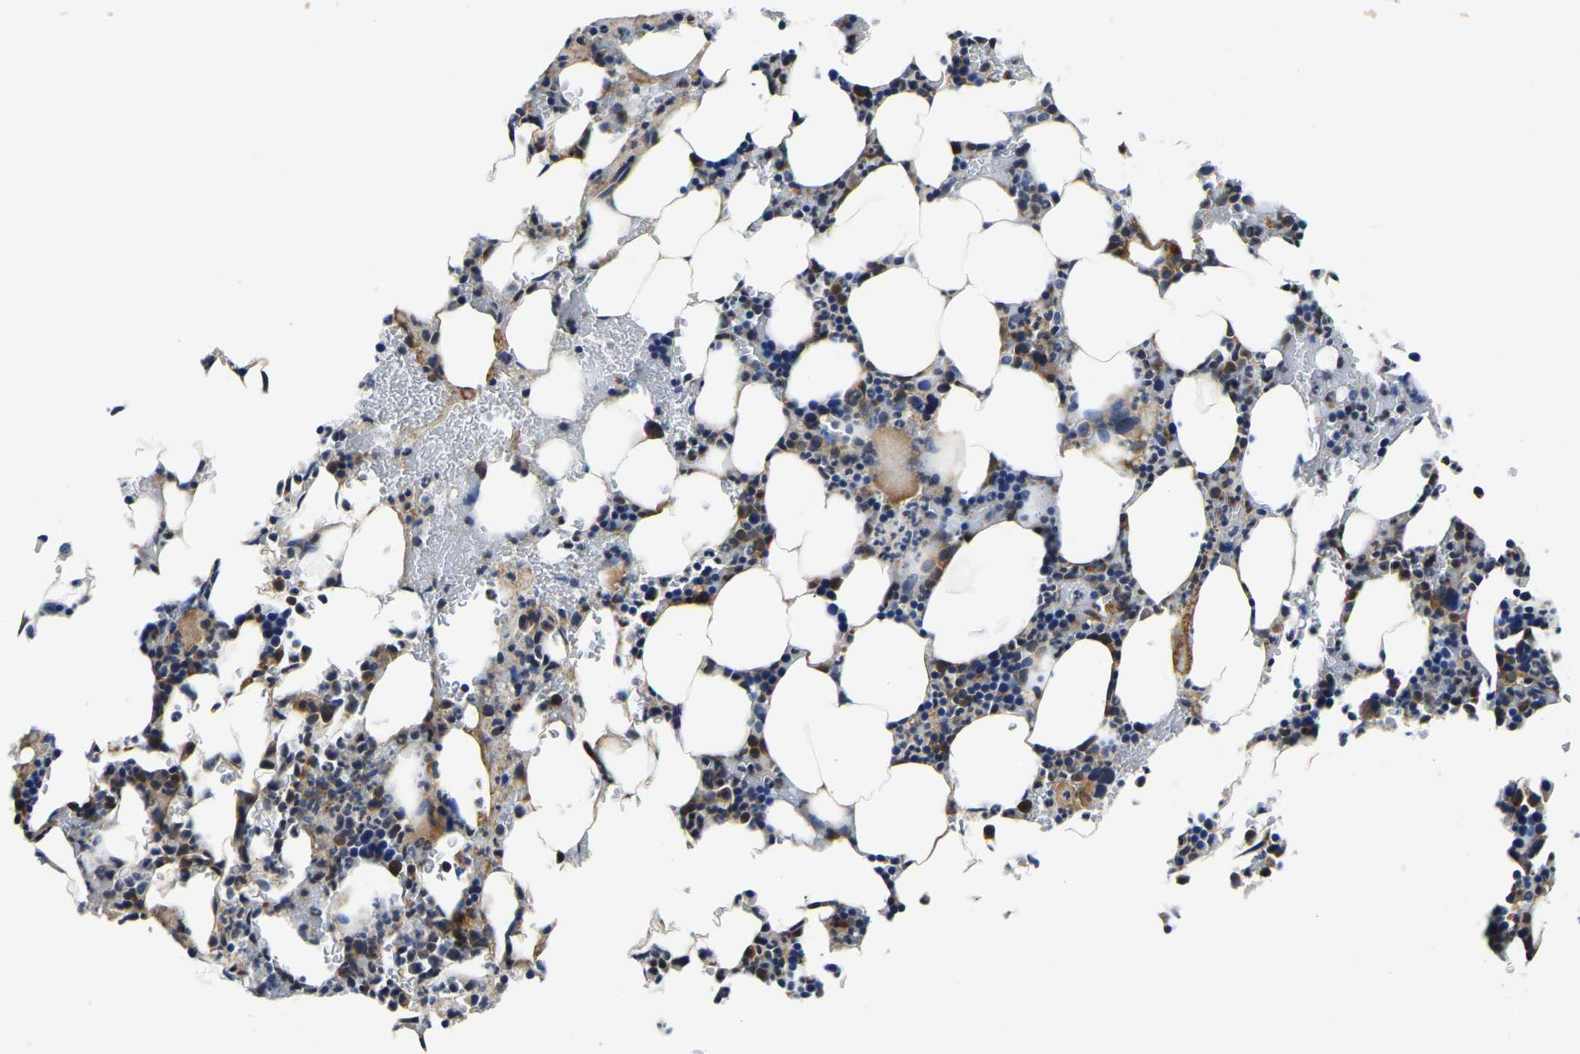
{"staining": {"intensity": "moderate", "quantity": "<25%", "location": "cytoplasmic/membranous"}, "tissue": "bone marrow", "cell_type": "Hematopoietic cells", "image_type": "normal", "snomed": [{"axis": "morphology", "description": "Normal tissue, NOS"}, {"axis": "topography", "description": "Bone marrow"}], "caption": "A histopathology image showing moderate cytoplasmic/membranous expression in about <25% of hematopoietic cells in normal bone marrow, as visualized by brown immunohistochemical staining.", "gene": "KCTD17", "patient": {"sex": "female", "age": 81}}